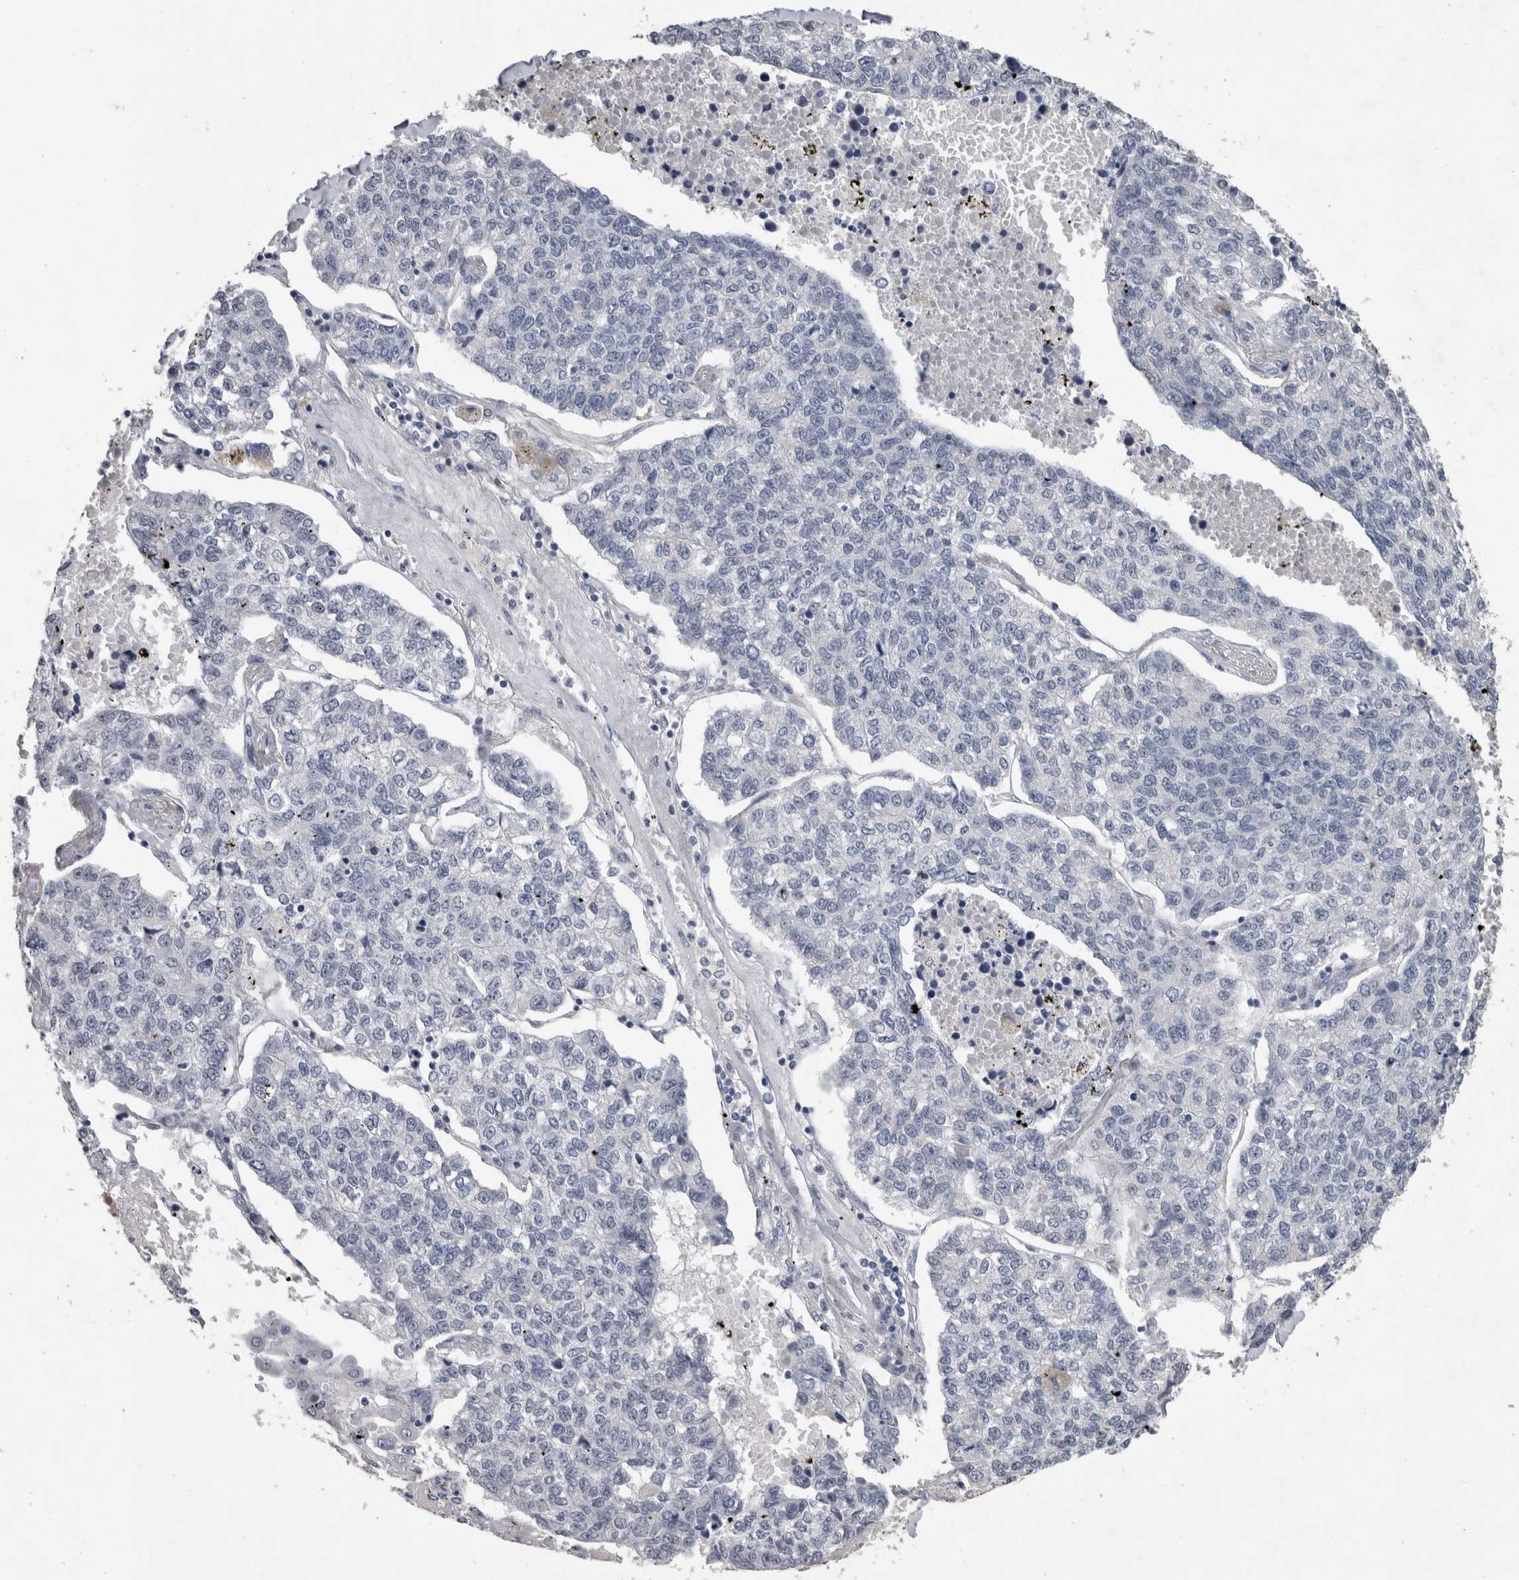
{"staining": {"intensity": "negative", "quantity": "none", "location": "none"}, "tissue": "lung cancer", "cell_type": "Tumor cells", "image_type": "cancer", "snomed": [{"axis": "morphology", "description": "Adenocarcinoma, NOS"}, {"axis": "topography", "description": "Lung"}], "caption": "There is no significant staining in tumor cells of lung adenocarcinoma.", "gene": "DDX17", "patient": {"sex": "male", "age": 49}}